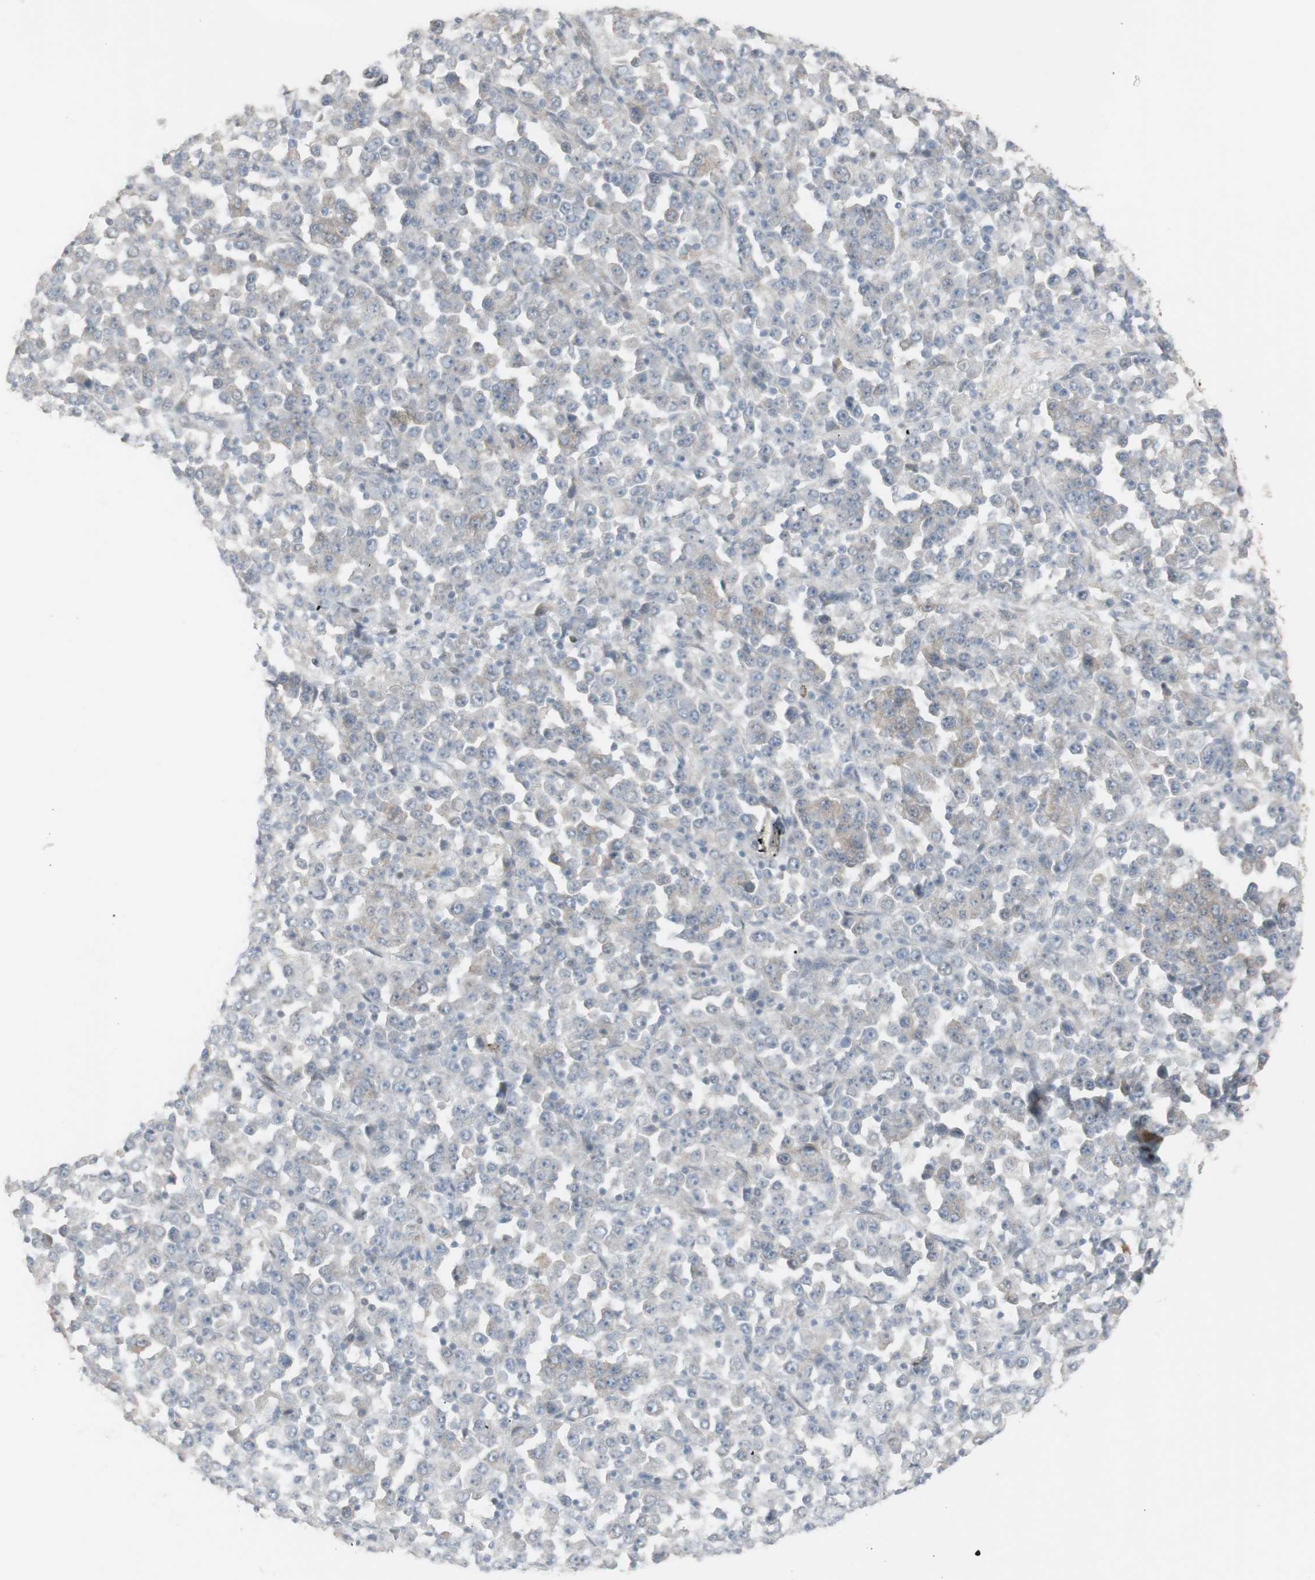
{"staining": {"intensity": "negative", "quantity": "none", "location": "none"}, "tissue": "stomach cancer", "cell_type": "Tumor cells", "image_type": "cancer", "snomed": [{"axis": "morphology", "description": "Normal tissue, NOS"}, {"axis": "morphology", "description": "Adenocarcinoma, NOS"}, {"axis": "topography", "description": "Stomach, upper"}, {"axis": "topography", "description": "Stomach"}], "caption": "Immunohistochemical staining of stomach cancer reveals no significant staining in tumor cells. (Stains: DAB (3,3'-diaminobenzidine) immunohistochemistry (IHC) with hematoxylin counter stain, Microscopy: brightfield microscopy at high magnification).", "gene": "C1orf116", "patient": {"sex": "male", "age": 59}}